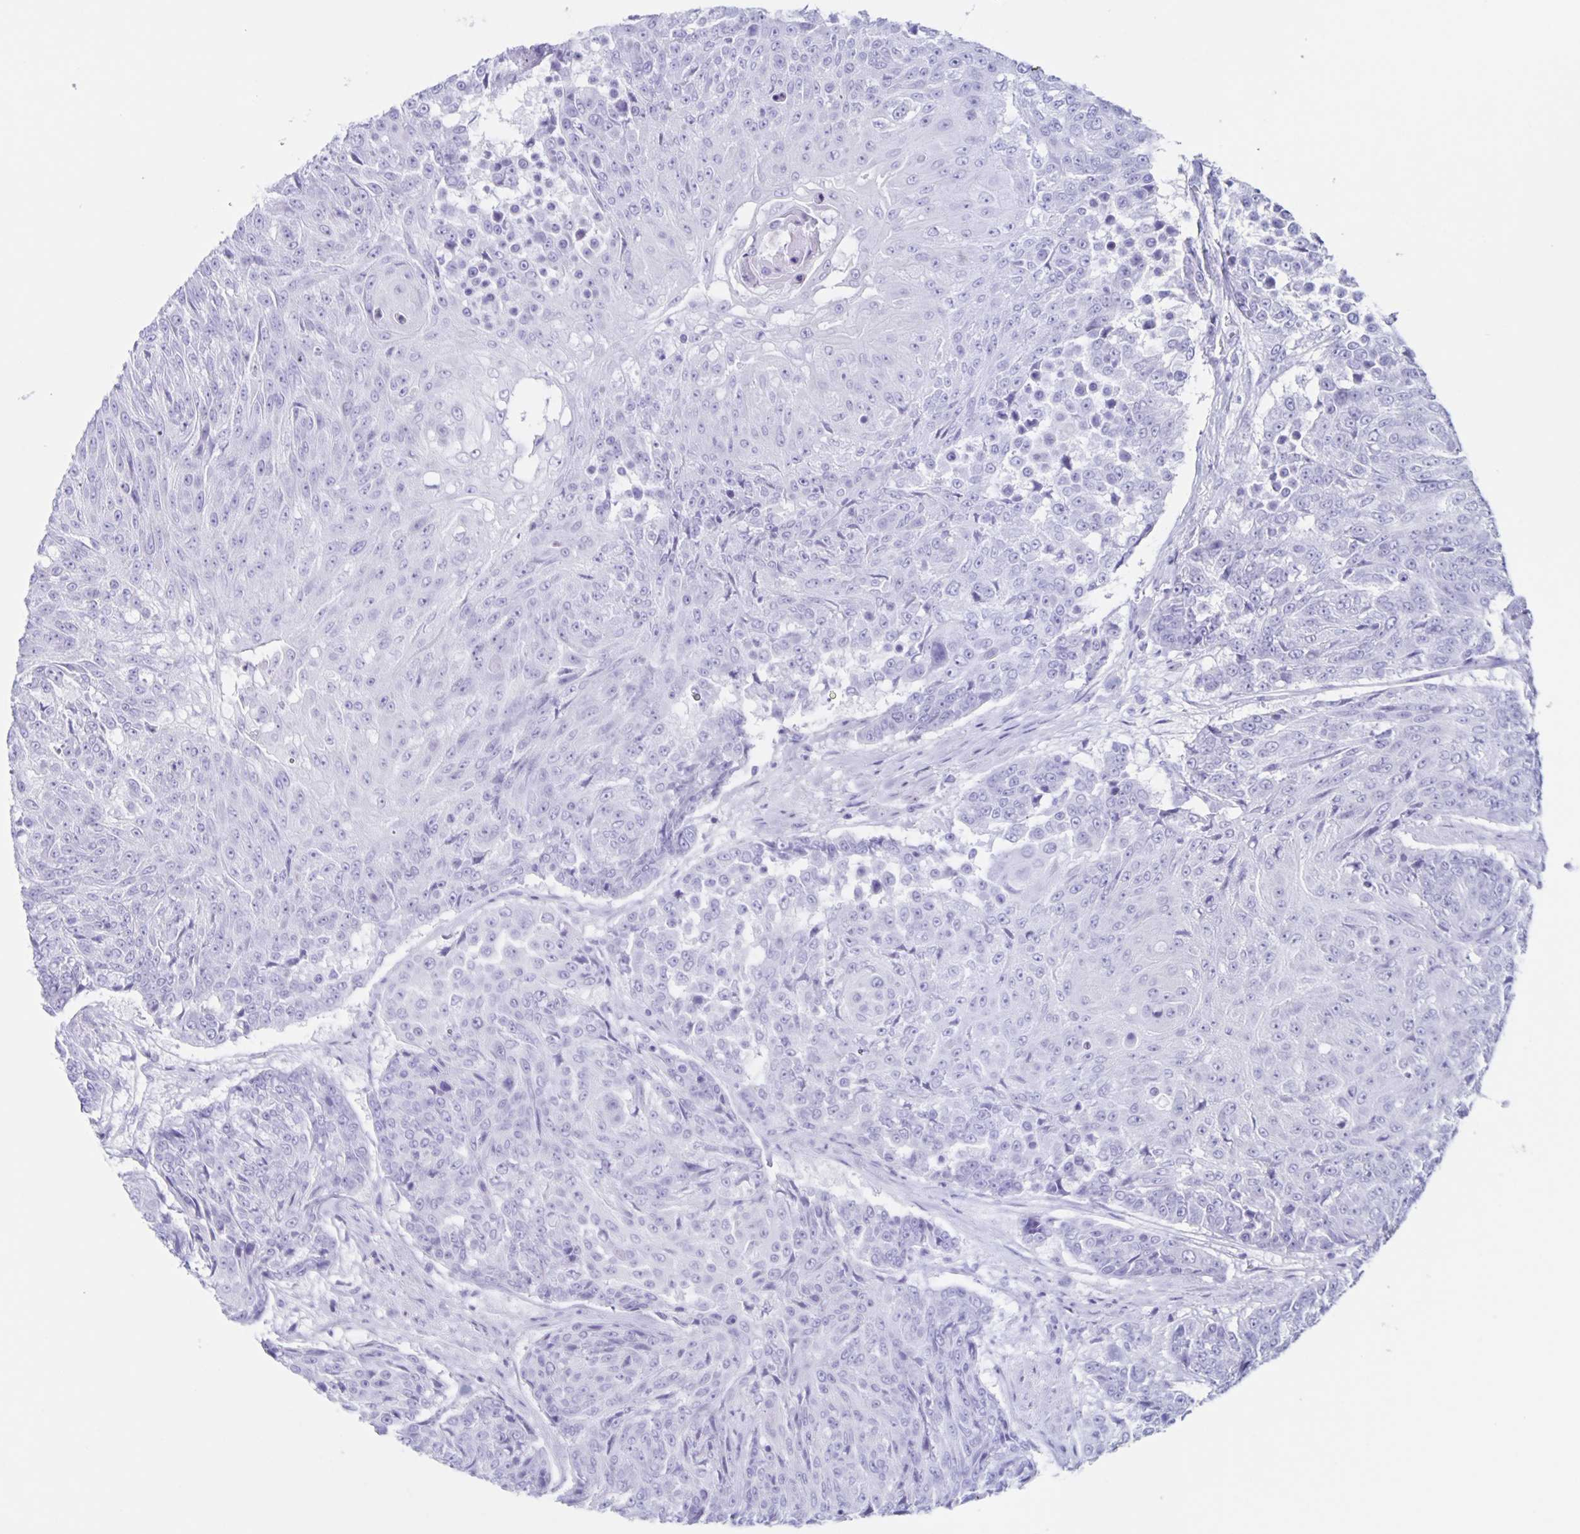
{"staining": {"intensity": "negative", "quantity": "none", "location": "none"}, "tissue": "urothelial cancer", "cell_type": "Tumor cells", "image_type": "cancer", "snomed": [{"axis": "morphology", "description": "Urothelial carcinoma, High grade"}, {"axis": "topography", "description": "Urinary bladder"}], "caption": "A high-resolution histopathology image shows IHC staining of high-grade urothelial carcinoma, which demonstrates no significant positivity in tumor cells.", "gene": "C12orf56", "patient": {"sex": "female", "age": 63}}